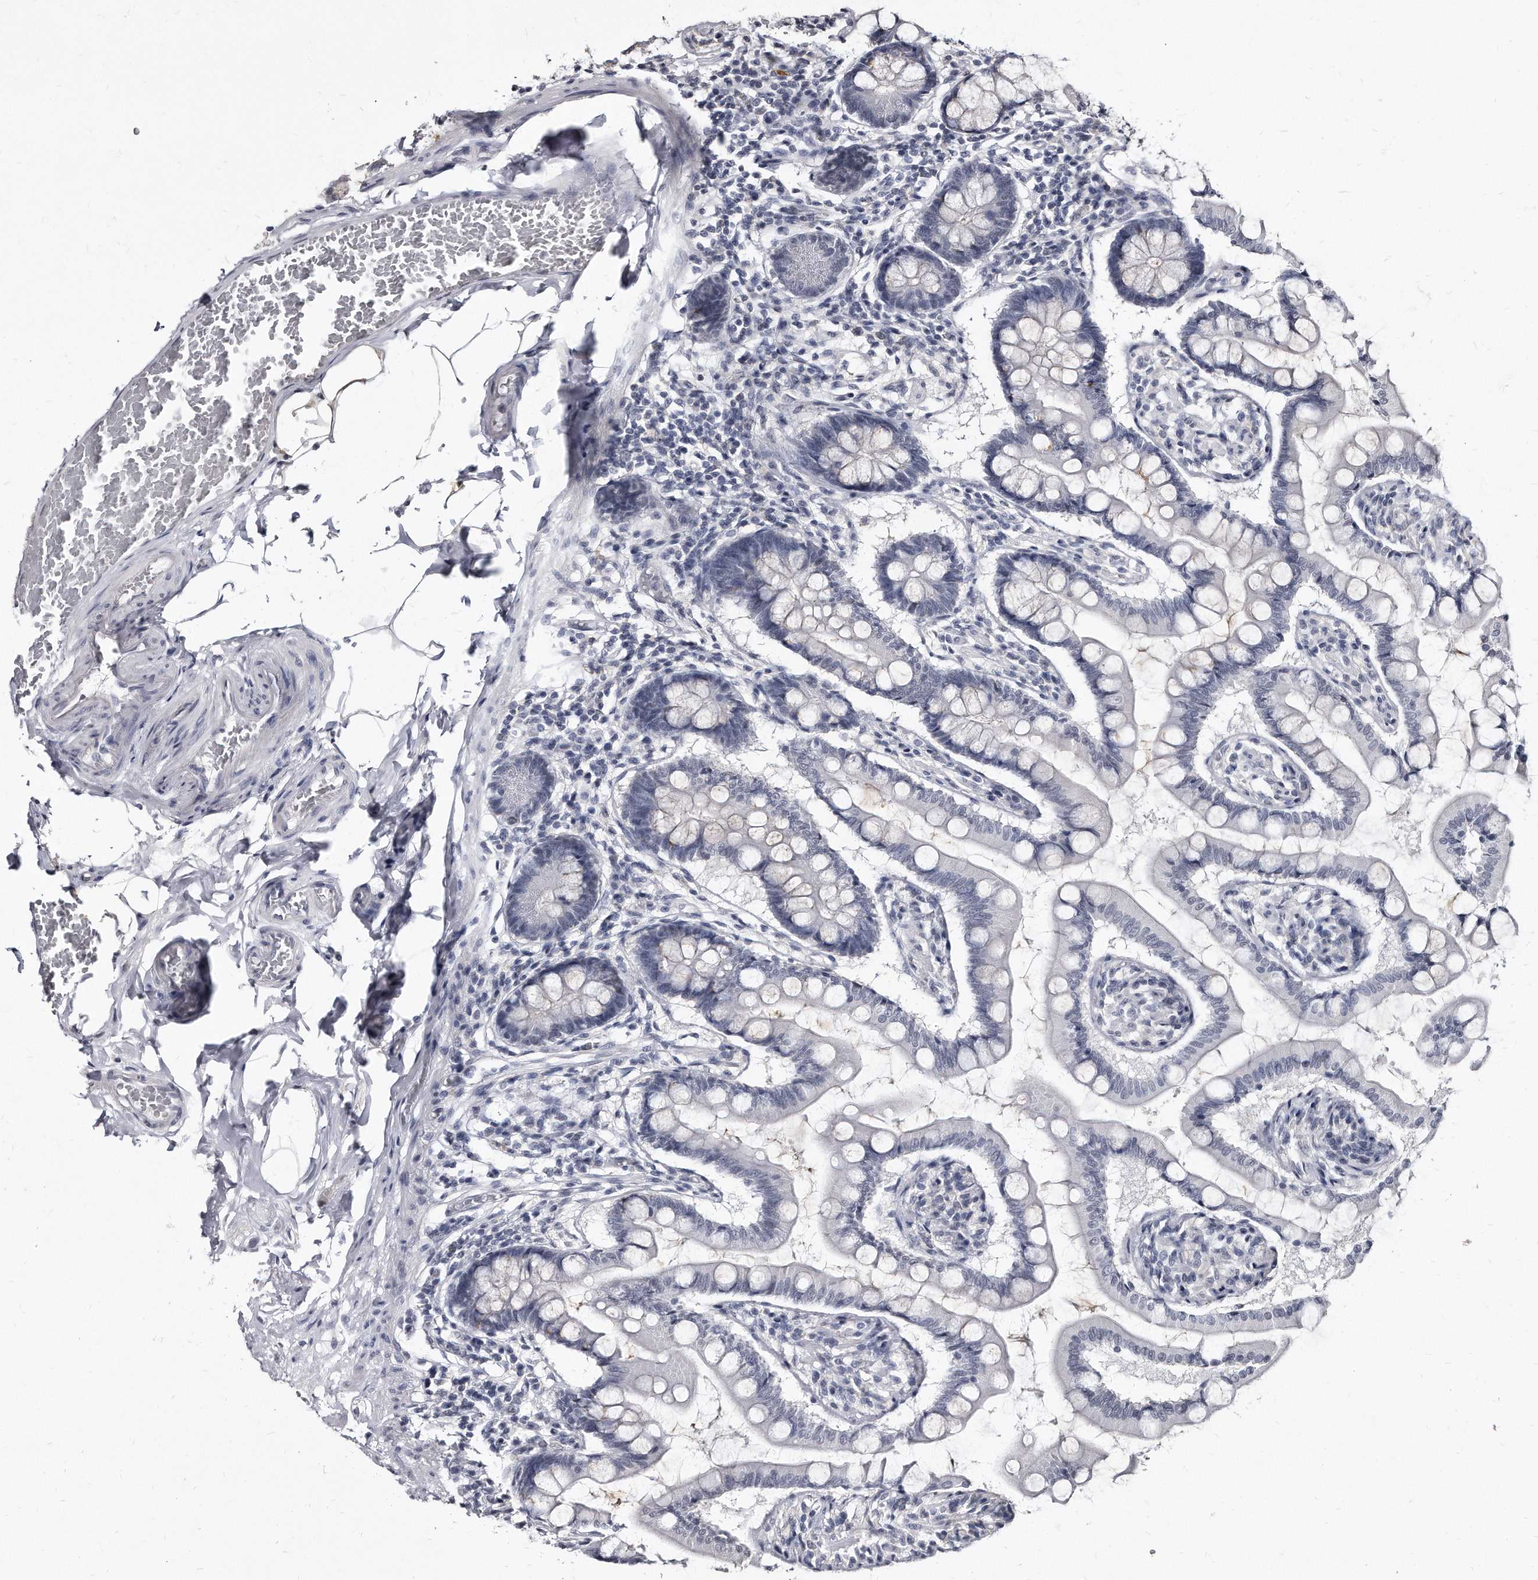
{"staining": {"intensity": "negative", "quantity": "none", "location": "none"}, "tissue": "small intestine", "cell_type": "Glandular cells", "image_type": "normal", "snomed": [{"axis": "morphology", "description": "Normal tissue, NOS"}, {"axis": "topography", "description": "Small intestine"}], "caption": "This is a photomicrograph of immunohistochemistry staining of benign small intestine, which shows no staining in glandular cells.", "gene": "KLHDC3", "patient": {"sex": "male", "age": 41}}